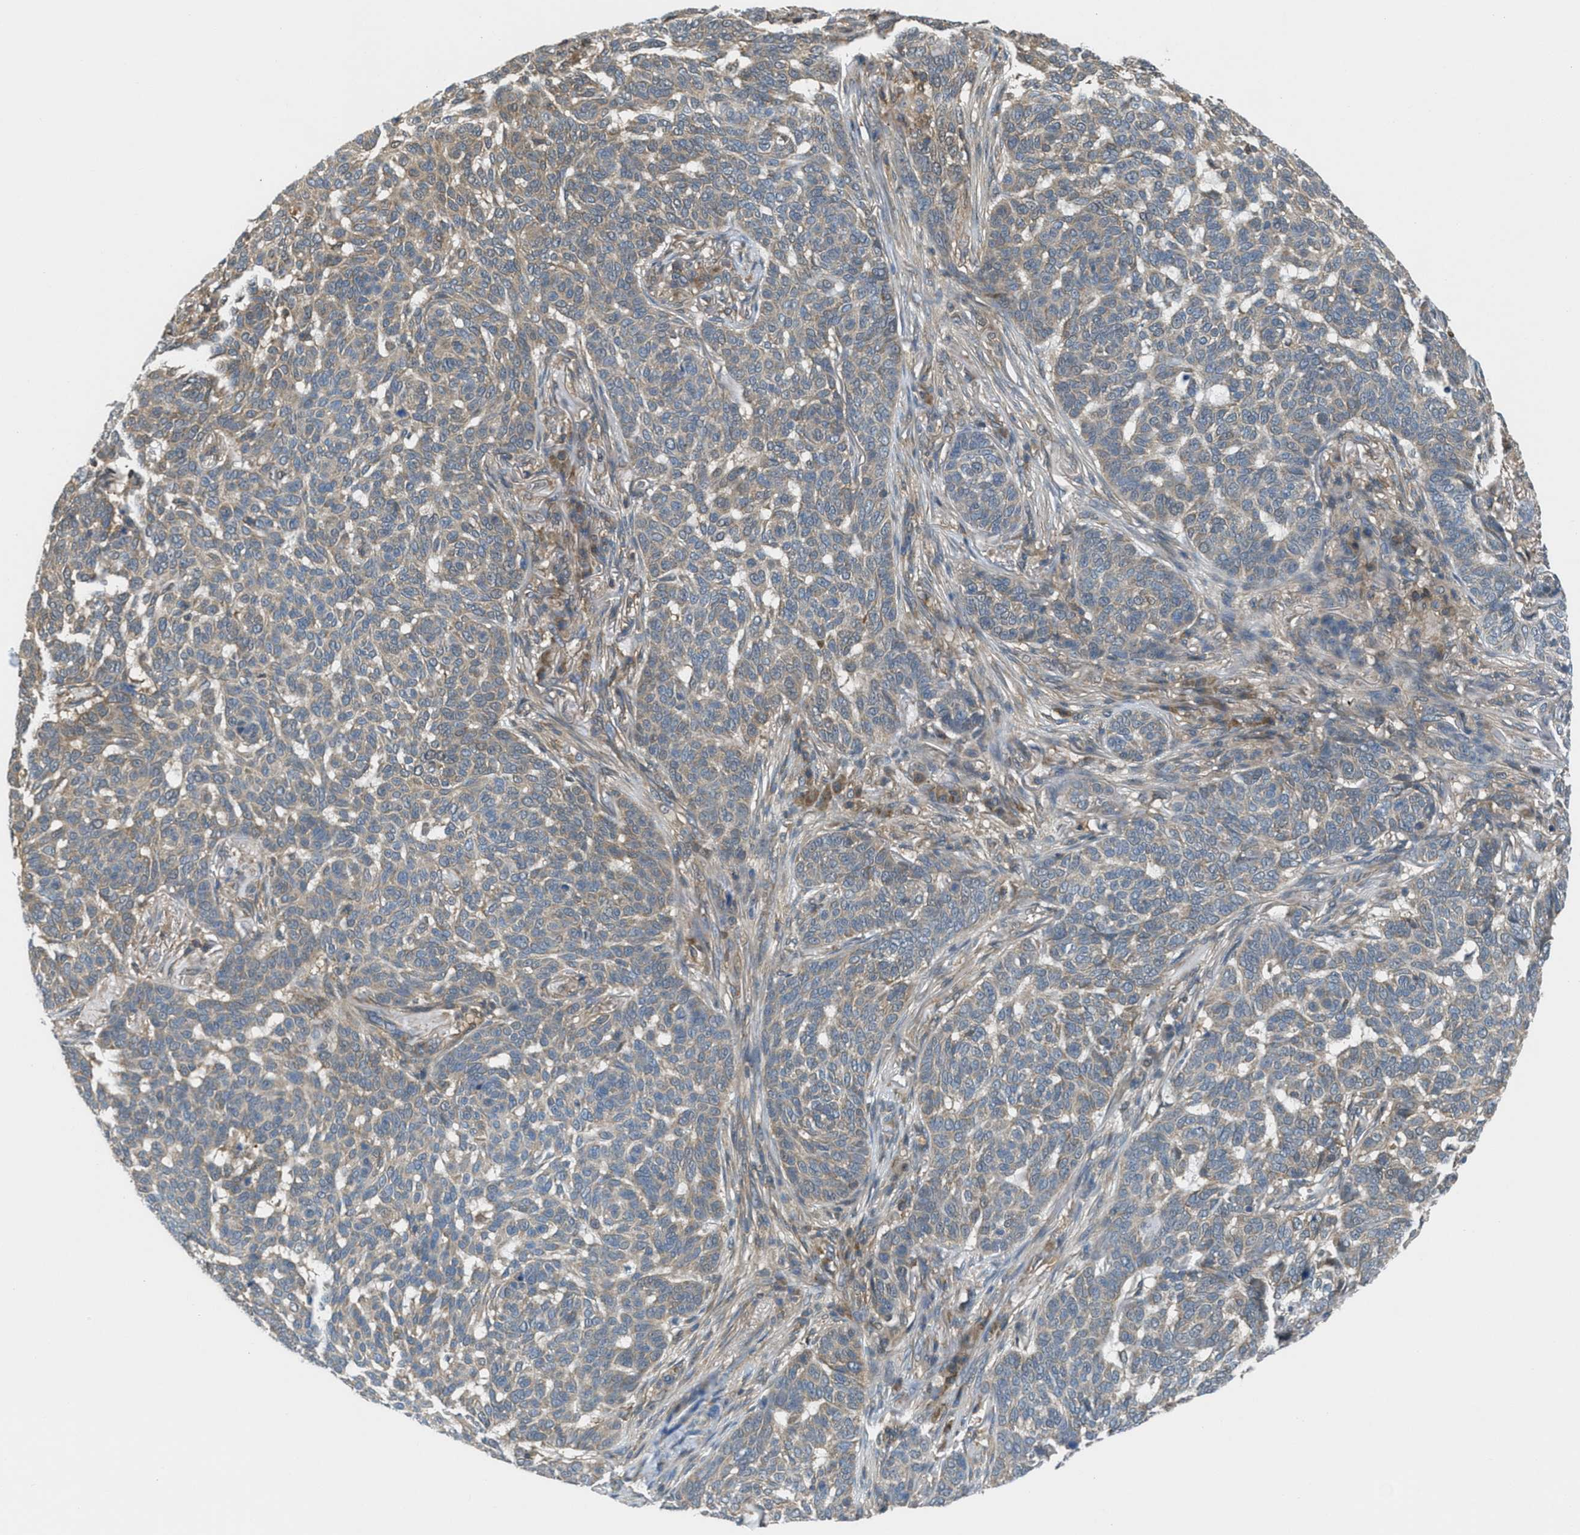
{"staining": {"intensity": "weak", "quantity": "25%-75%", "location": "cytoplasmic/membranous"}, "tissue": "skin cancer", "cell_type": "Tumor cells", "image_type": "cancer", "snomed": [{"axis": "morphology", "description": "Basal cell carcinoma"}, {"axis": "topography", "description": "Skin"}], "caption": "Immunohistochemistry histopathology image of human skin cancer stained for a protein (brown), which reveals low levels of weak cytoplasmic/membranous staining in about 25%-75% of tumor cells.", "gene": "PIP5K1C", "patient": {"sex": "male", "age": 85}}